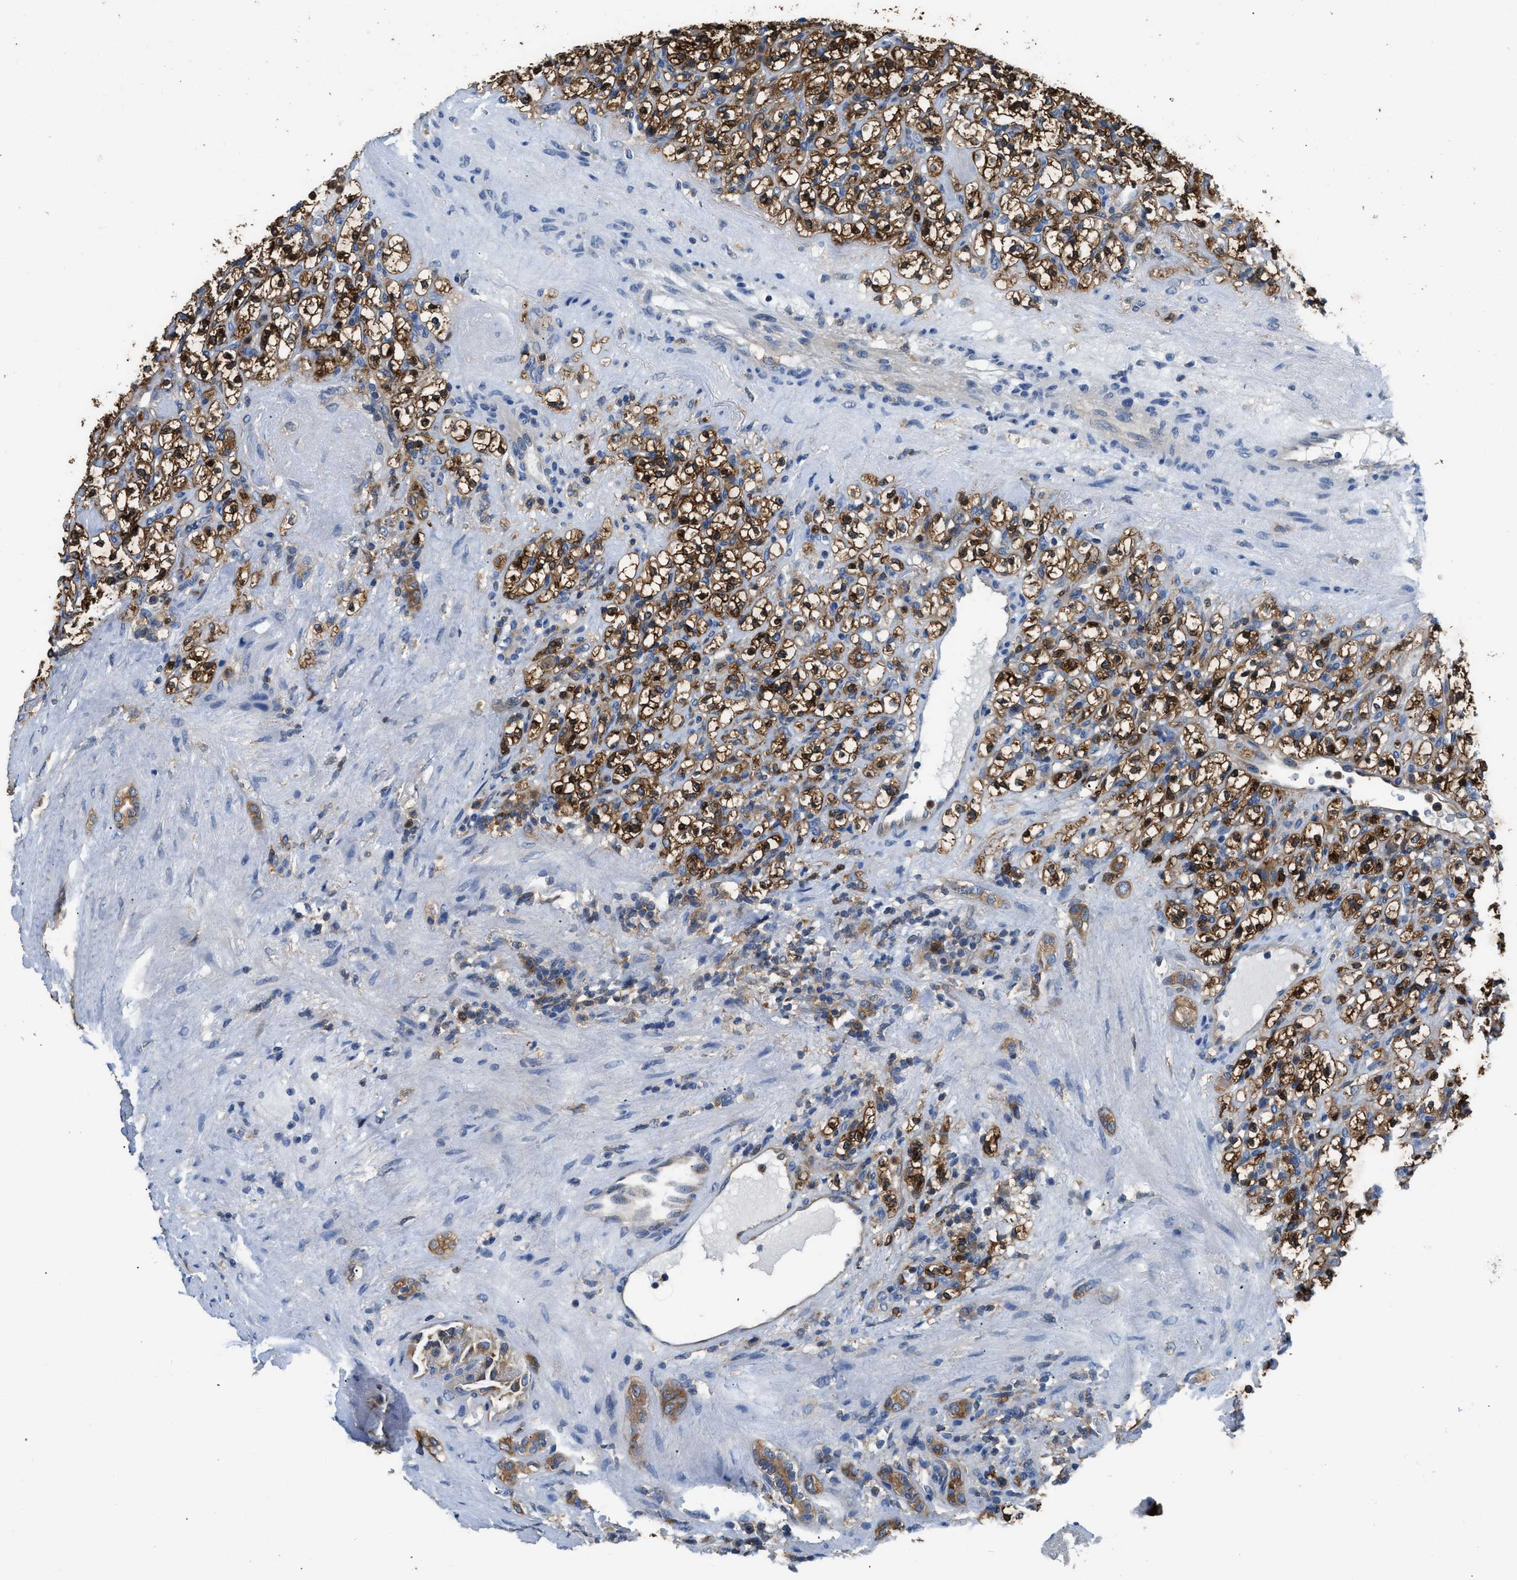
{"staining": {"intensity": "strong", "quantity": ">75%", "location": "cytoplasmic/membranous"}, "tissue": "renal cancer", "cell_type": "Tumor cells", "image_type": "cancer", "snomed": [{"axis": "morphology", "description": "Normal tissue, NOS"}, {"axis": "morphology", "description": "Adenocarcinoma, NOS"}, {"axis": "topography", "description": "Kidney"}], "caption": "Immunohistochemistry (DAB (3,3'-diaminobenzidine)) staining of adenocarcinoma (renal) reveals strong cytoplasmic/membranous protein positivity in approximately >75% of tumor cells.", "gene": "PKM", "patient": {"sex": "female", "age": 72}}